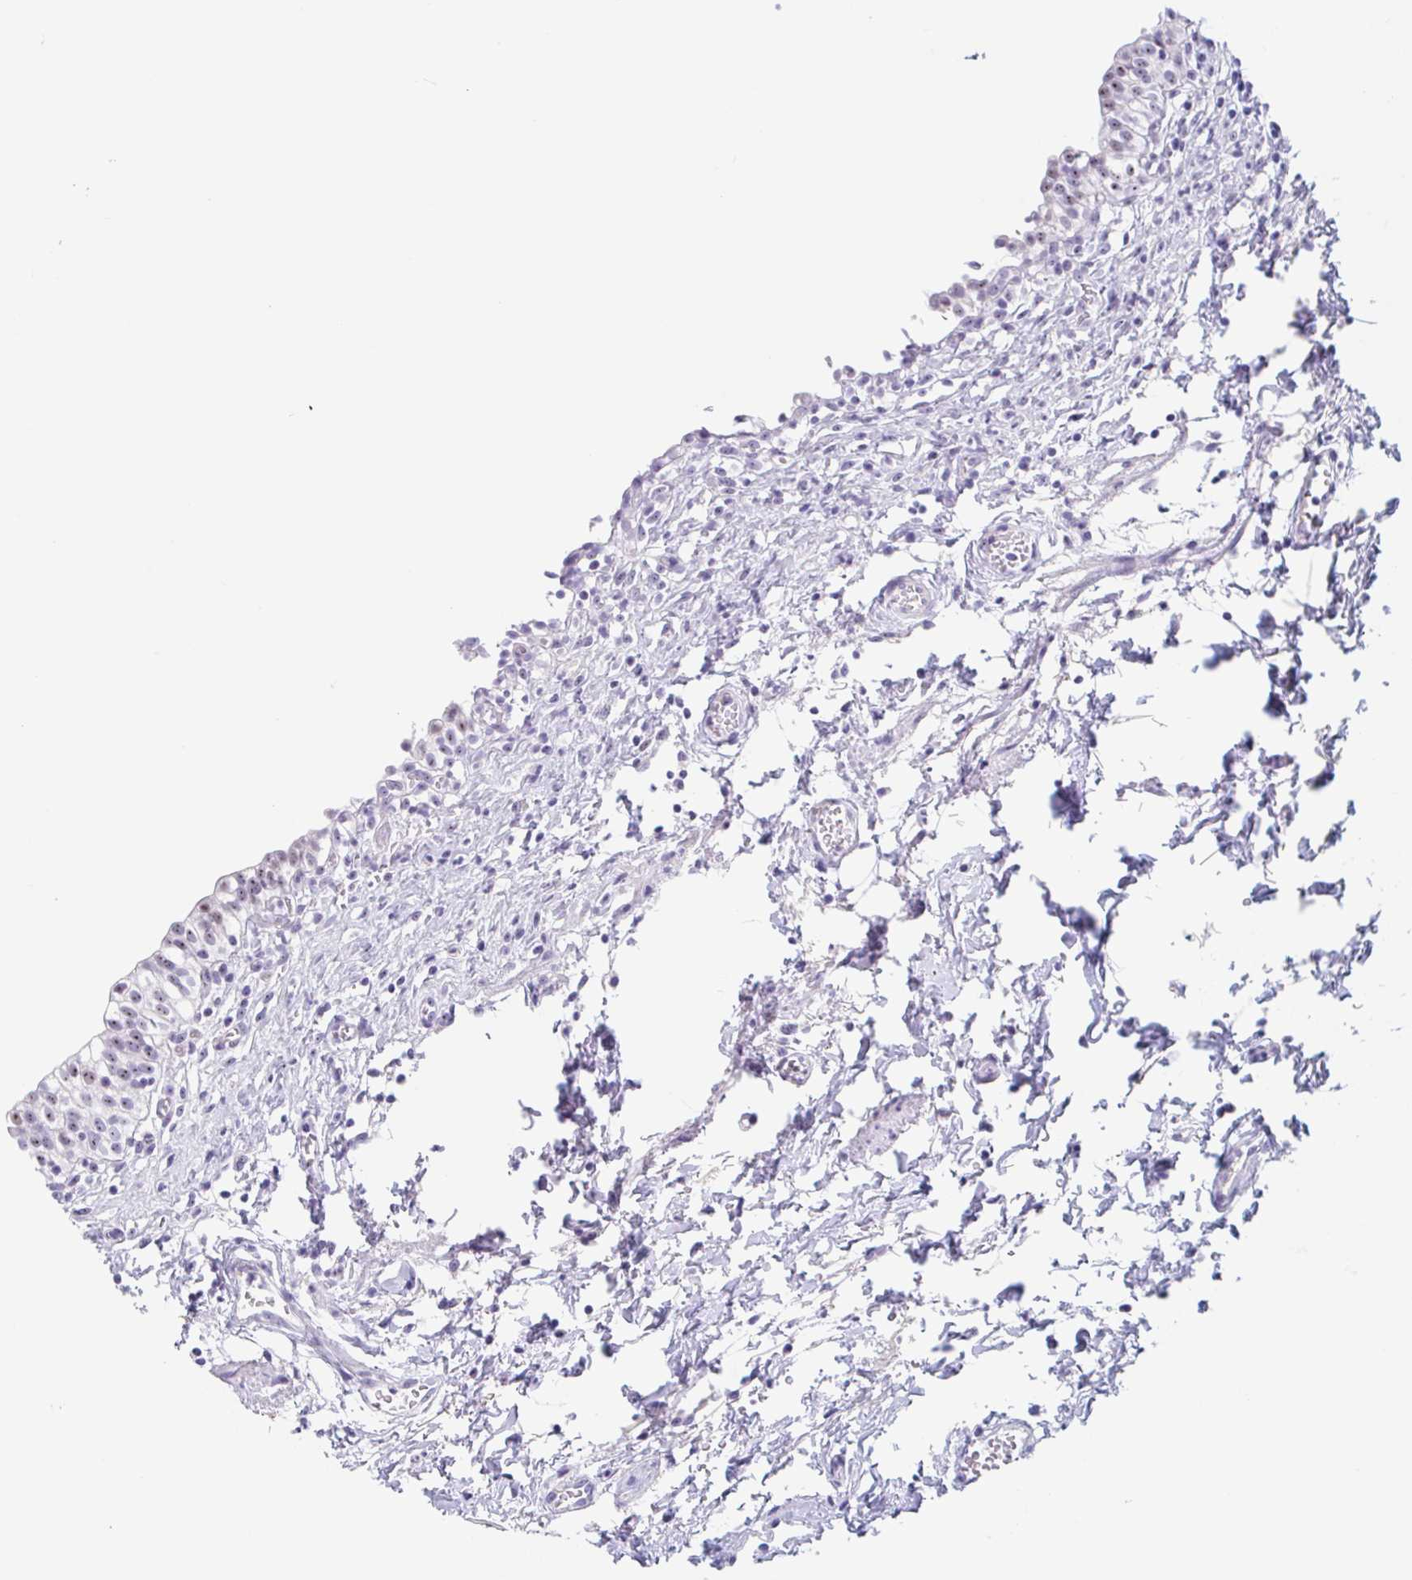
{"staining": {"intensity": "moderate", "quantity": ">75%", "location": "nuclear"}, "tissue": "urinary bladder", "cell_type": "Urothelial cells", "image_type": "normal", "snomed": [{"axis": "morphology", "description": "Normal tissue, NOS"}, {"axis": "topography", "description": "Urinary bladder"}, {"axis": "topography", "description": "Peripheral nerve tissue"}], "caption": "Moderate nuclear positivity is seen in about >75% of urothelial cells in normal urinary bladder. The staining was performed using DAB (3,3'-diaminobenzidine) to visualize the protein expression in brown, while the nuclei were stained in blue with hematoxylin (Magnification: 20x).", "gene": "LENG9", "patient": {"sex": "male", "age": 55}}